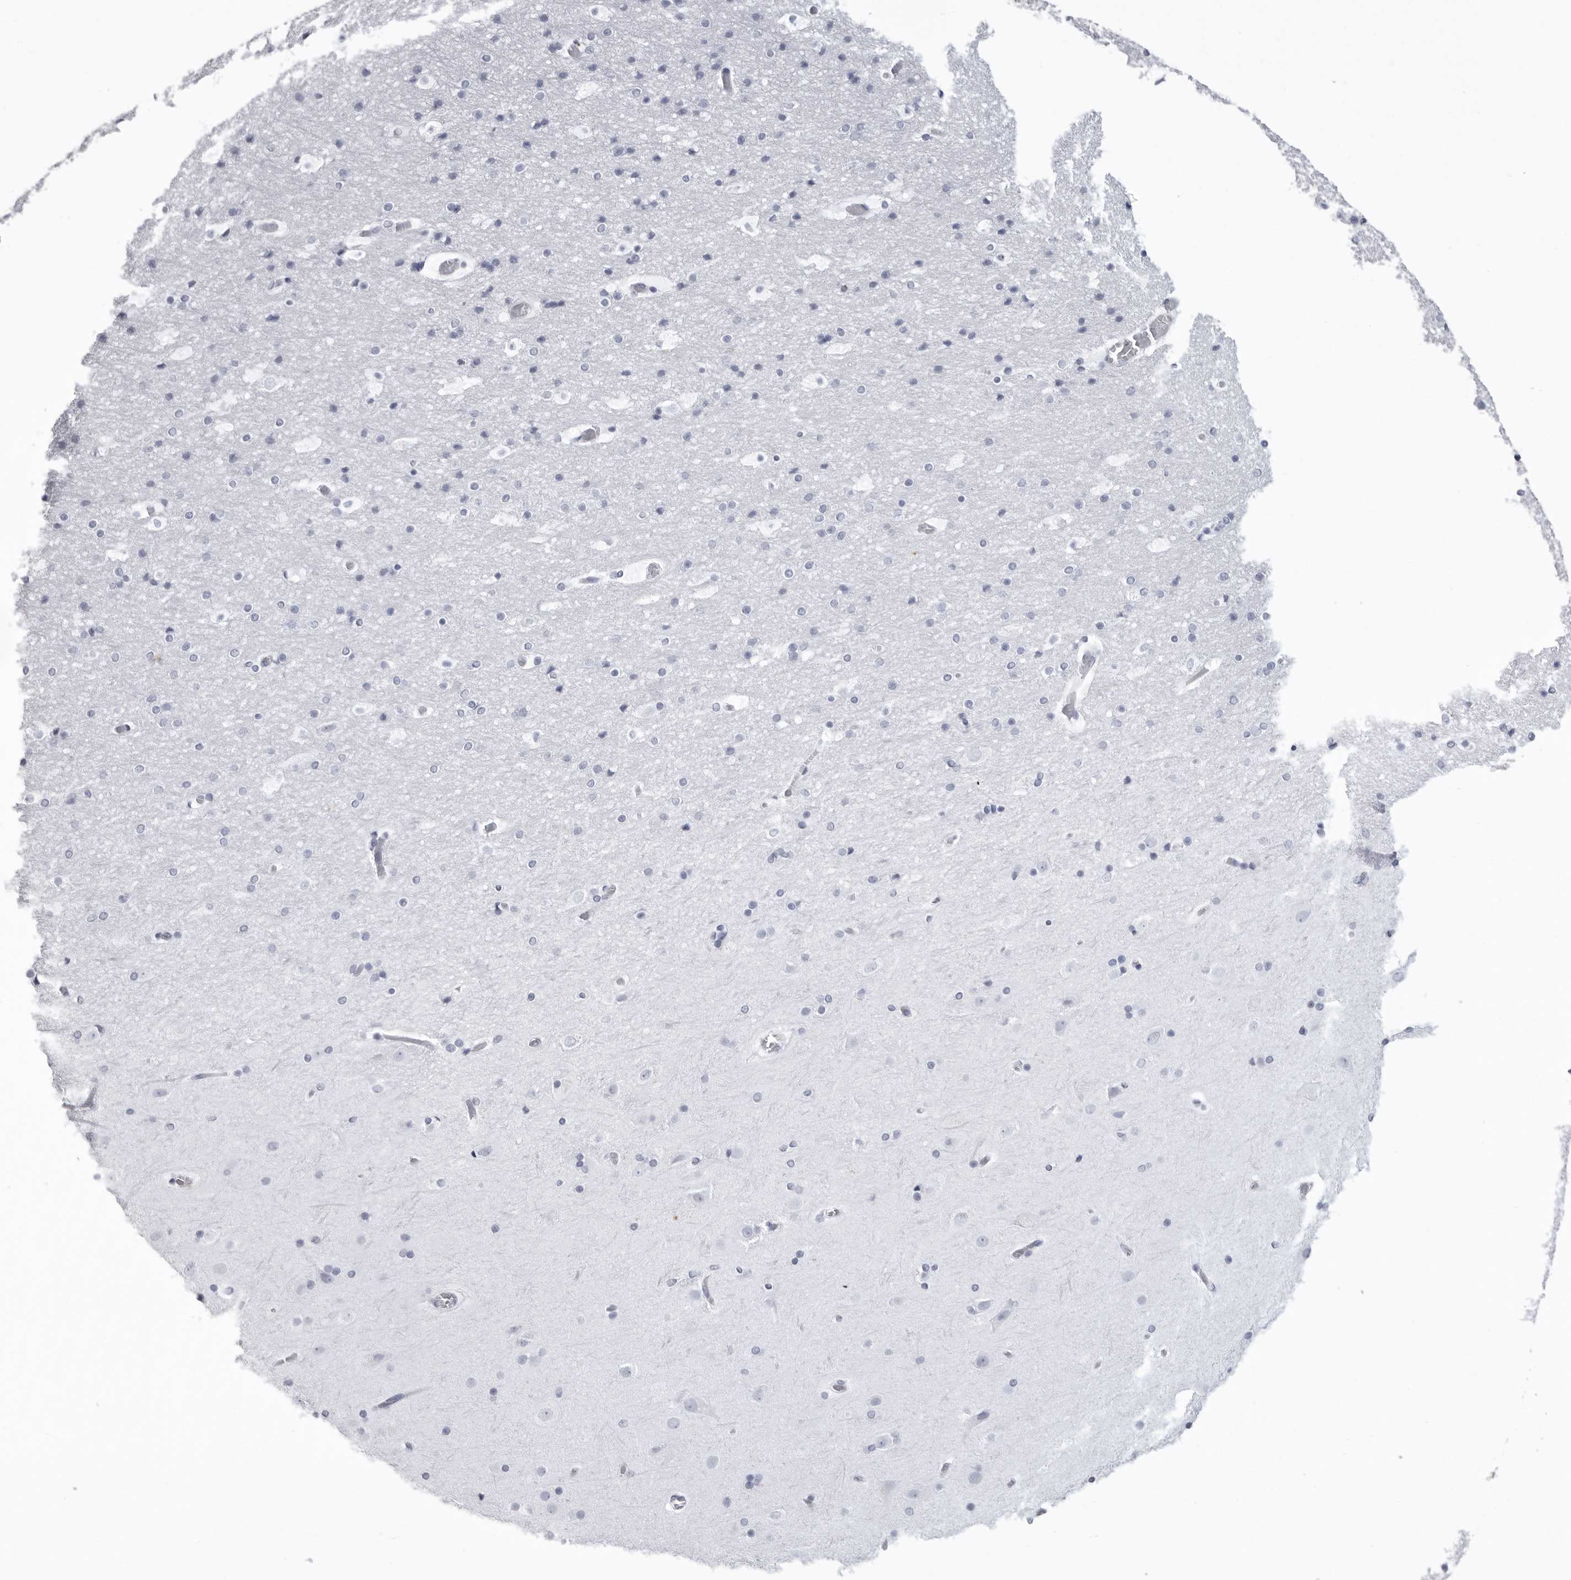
{"staining": {"intensity": "negative", "quantity": "none", "location": "none"}, "tissue": "cerebral cortex", "cell_type": "Endothelial cells", "image_type": "normal", "snomed": [{"axis": "morphology", "description": "Normal tissue, NOS"}, {"axis": "topography", "description": "Cerebral cortex"}], "caption": "Immunohistochemical staining of normal human cerebral cortex shows no significant expression in endothelial cells.", "gene": "KLK9", "patient": {"sex": "male", "age": 57}}